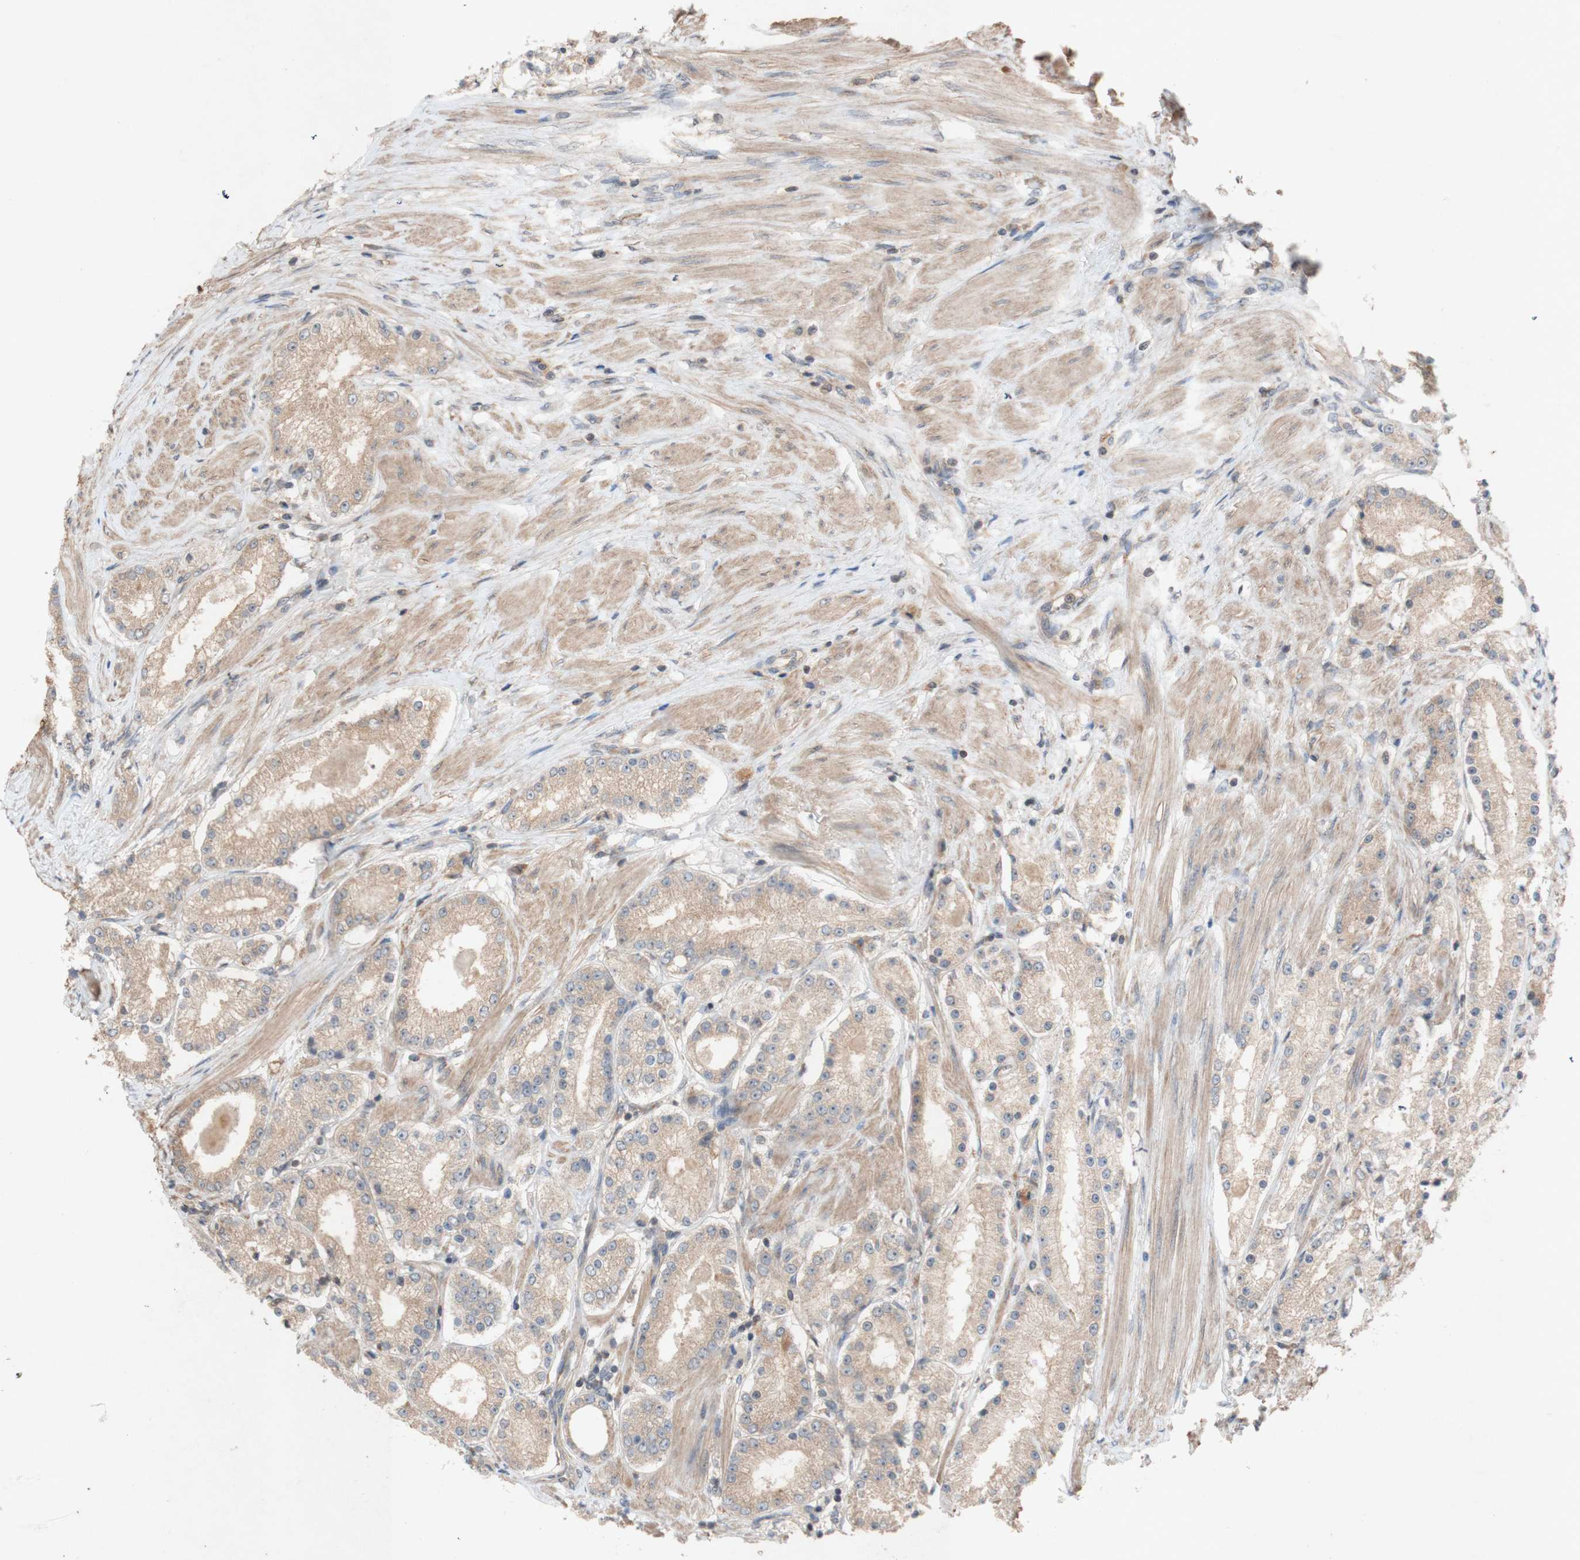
{"staining": {"intensity": "weak", "quantity": ">75%", "location": "cytoplasmic/membranous"}, "tissue": "prostate cancer", "cell_type": "Tumor cells", "image_type": "cancer", "snomed": [{"axis": "morphology", "description": "Adenocarcinoma, Low grade"}, {"axis": "topography", "description": "Prostate"}], "caption": "Adenocarcinoma (low-grade) (prostate) stained with DAB (3,3'-diaminobenzidine) immunohistochemistry (IHC) exhibits low levels of weak cytoplasmic/membranous positivity in approximately >75% of tumor cells.", "gene": "ATP6V1F", "patient": {"sex": "male", "age": 63}}